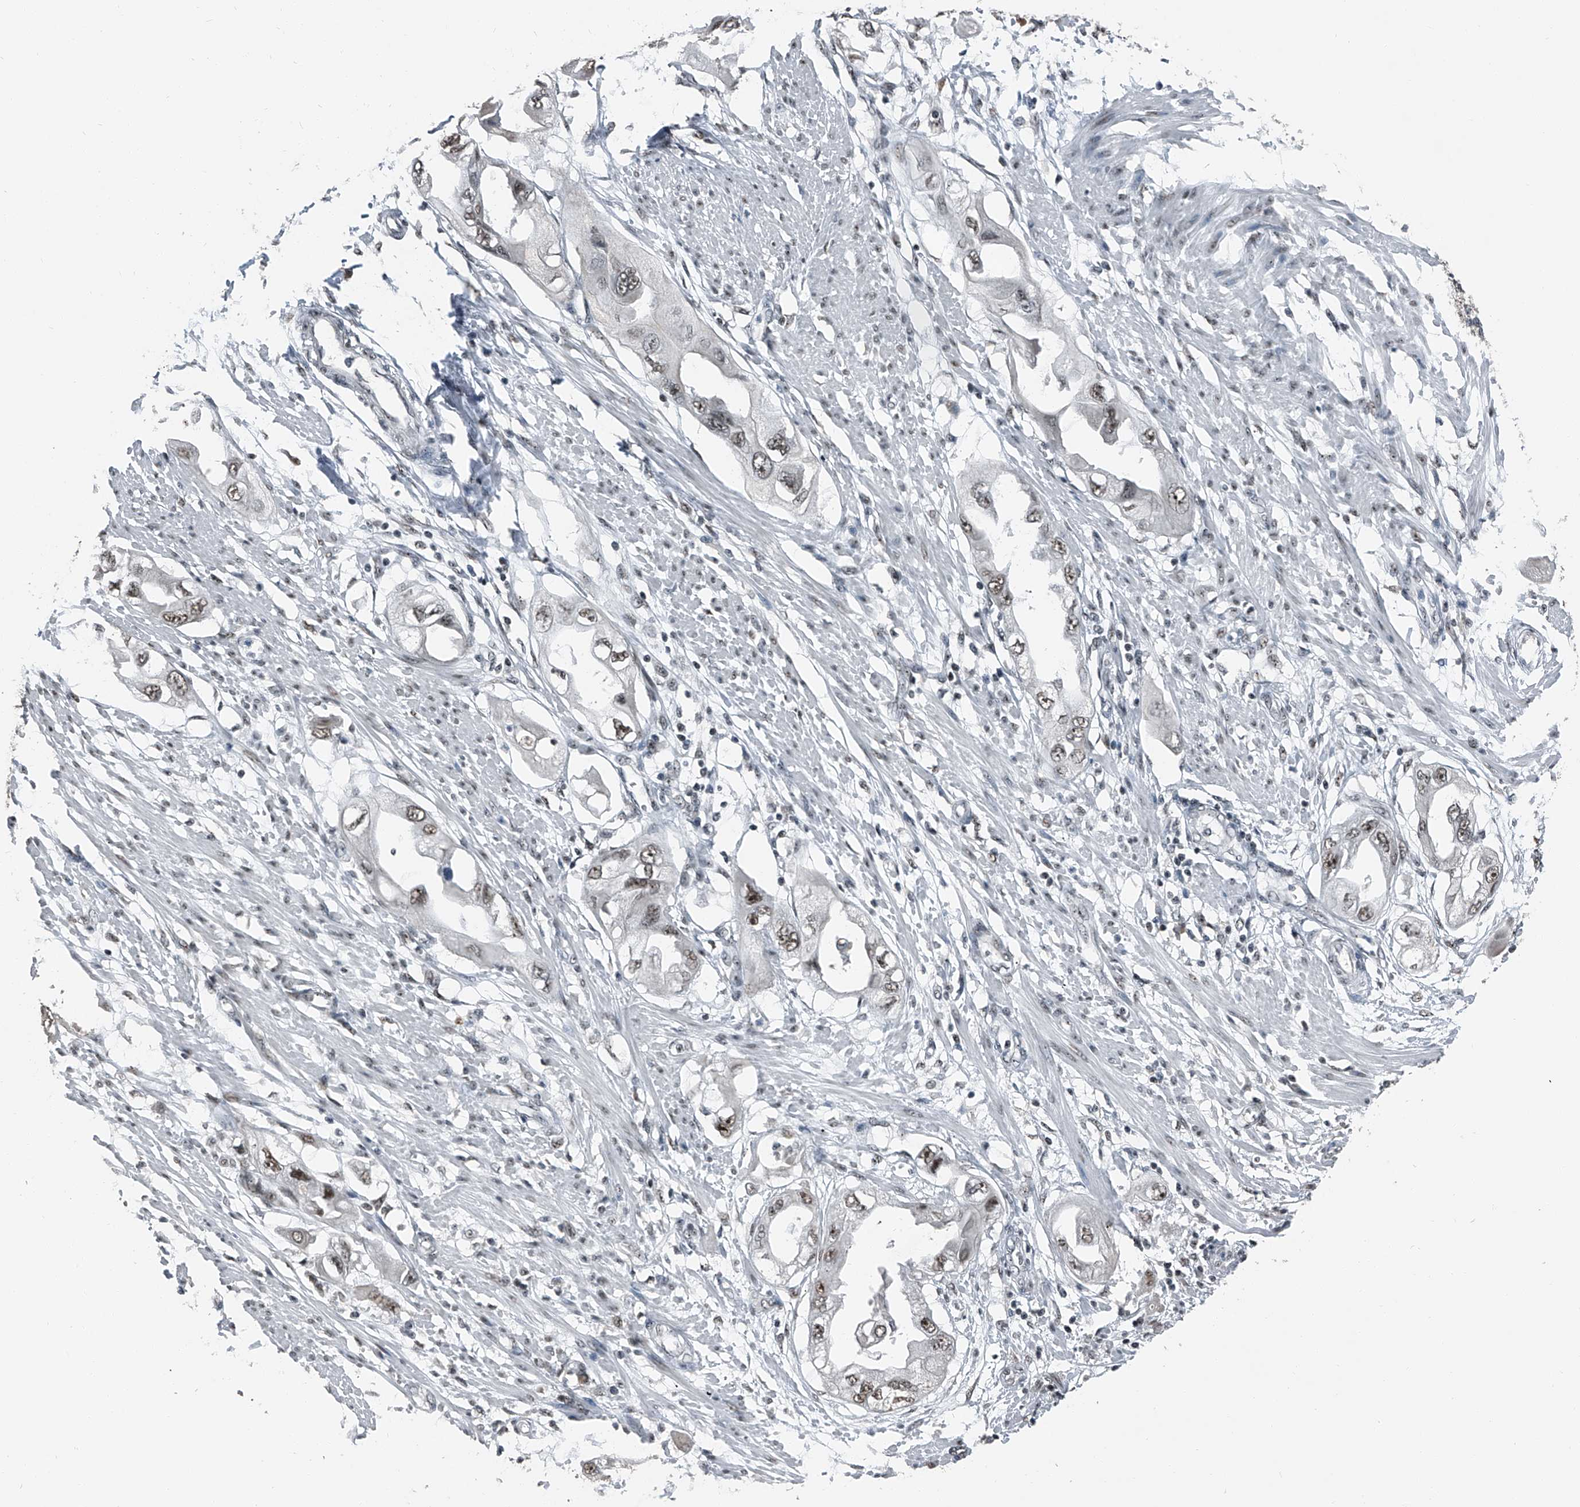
{"staining": {"intensity": "weak", "quantity": "25%-75%", "location": "nuclear"}, "tissue": "endometrial cancer", "cell_type": "Tumor cells", "image_type": "cancer", "snomed": [{"axis": "morphology", "description": "Adenocarcinoma, NOS"}, {"axis": "topography", "description": "Endometrium"}], "caption": "Endometrial adenocarcinoma stained for a protein (brown) displays weak nuclear positive positivity in about 25%-75% of tumor cells.", "gene": "TCOF1", "patient": {"sex": "female", "age": 67}}